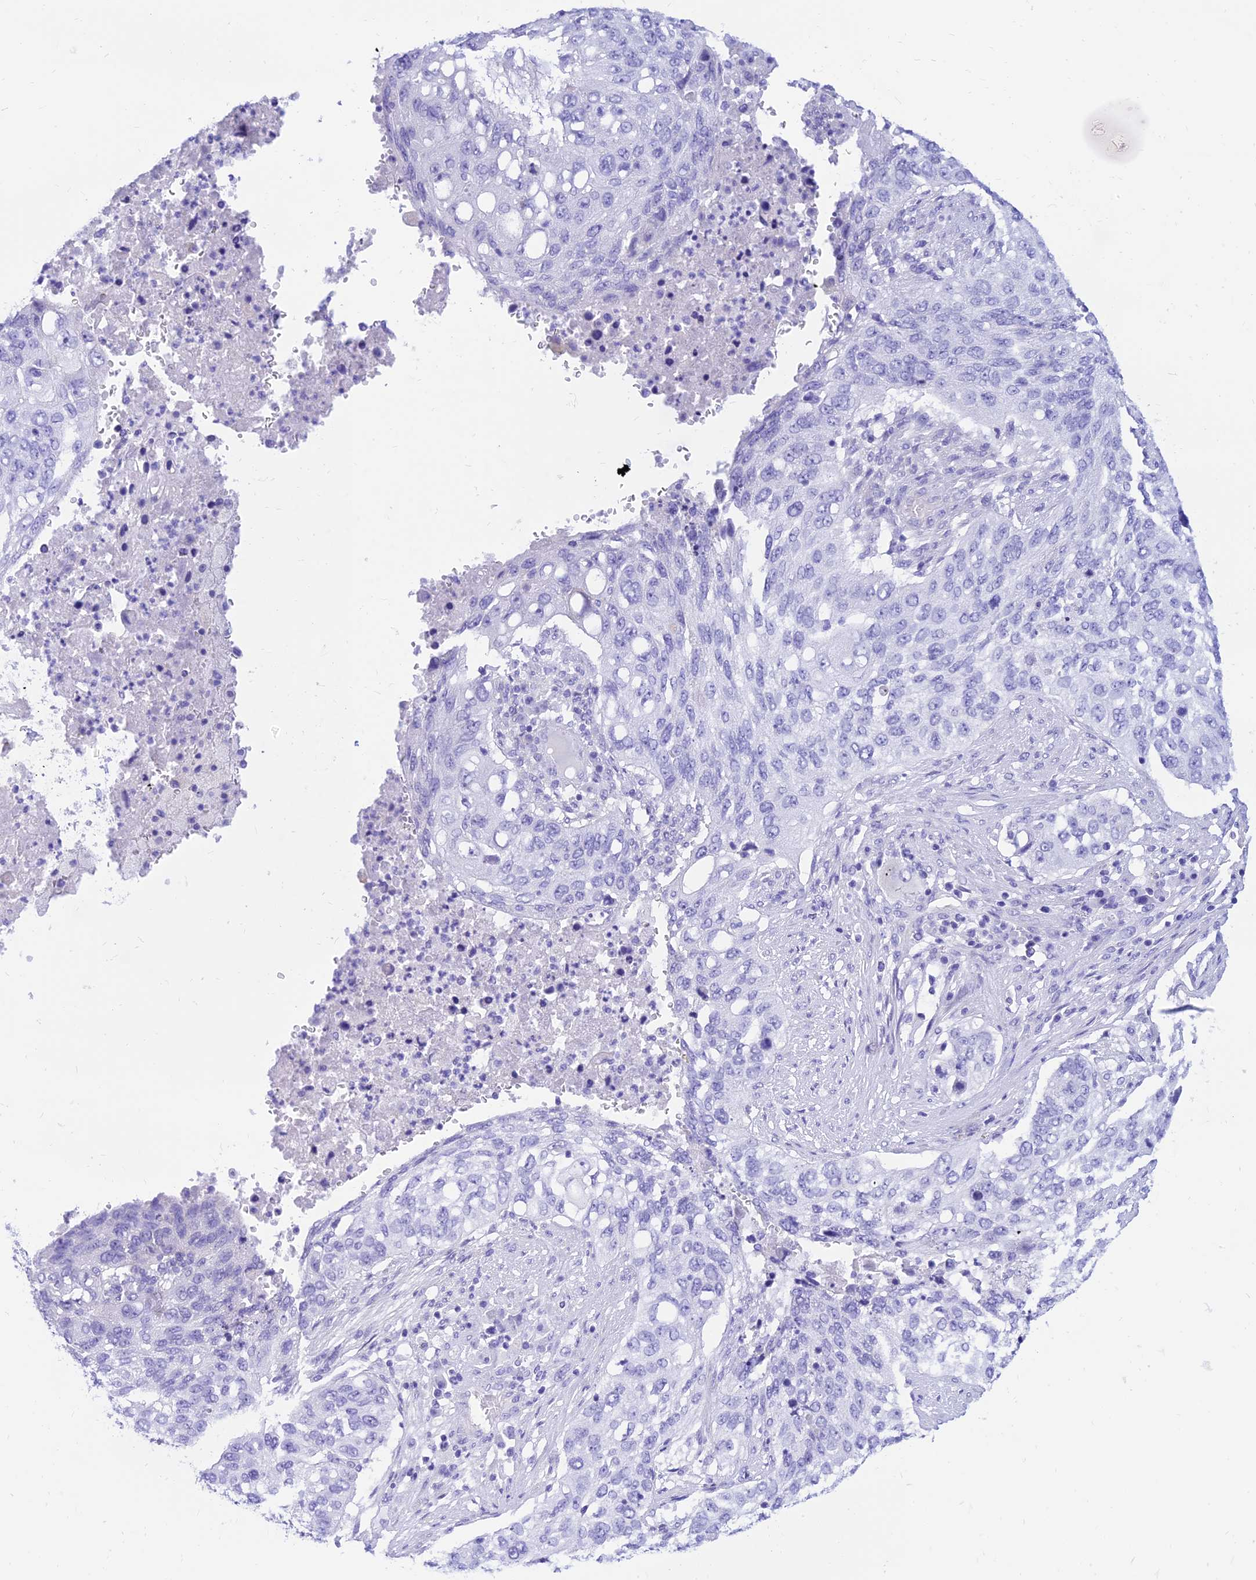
{"staining": {"intensity": "negative", "quantity": "none", "location": "none"}, "tissue": "lung cancer", "cell_type": "Tumor cells", "image_type": "cancer", "snomed": [{"axis": "morphology", "description": "Squamous cell carcinoma, NOS"}, {"axis": "topography", "description": "Lung"}], "caption": "Squamous cell carcinoma (lung) was stained to show a protein in brown. There is no significant expression in tumor cells.", "gene": "PRNP", "patient": {"sex": "female", "age": 63}}